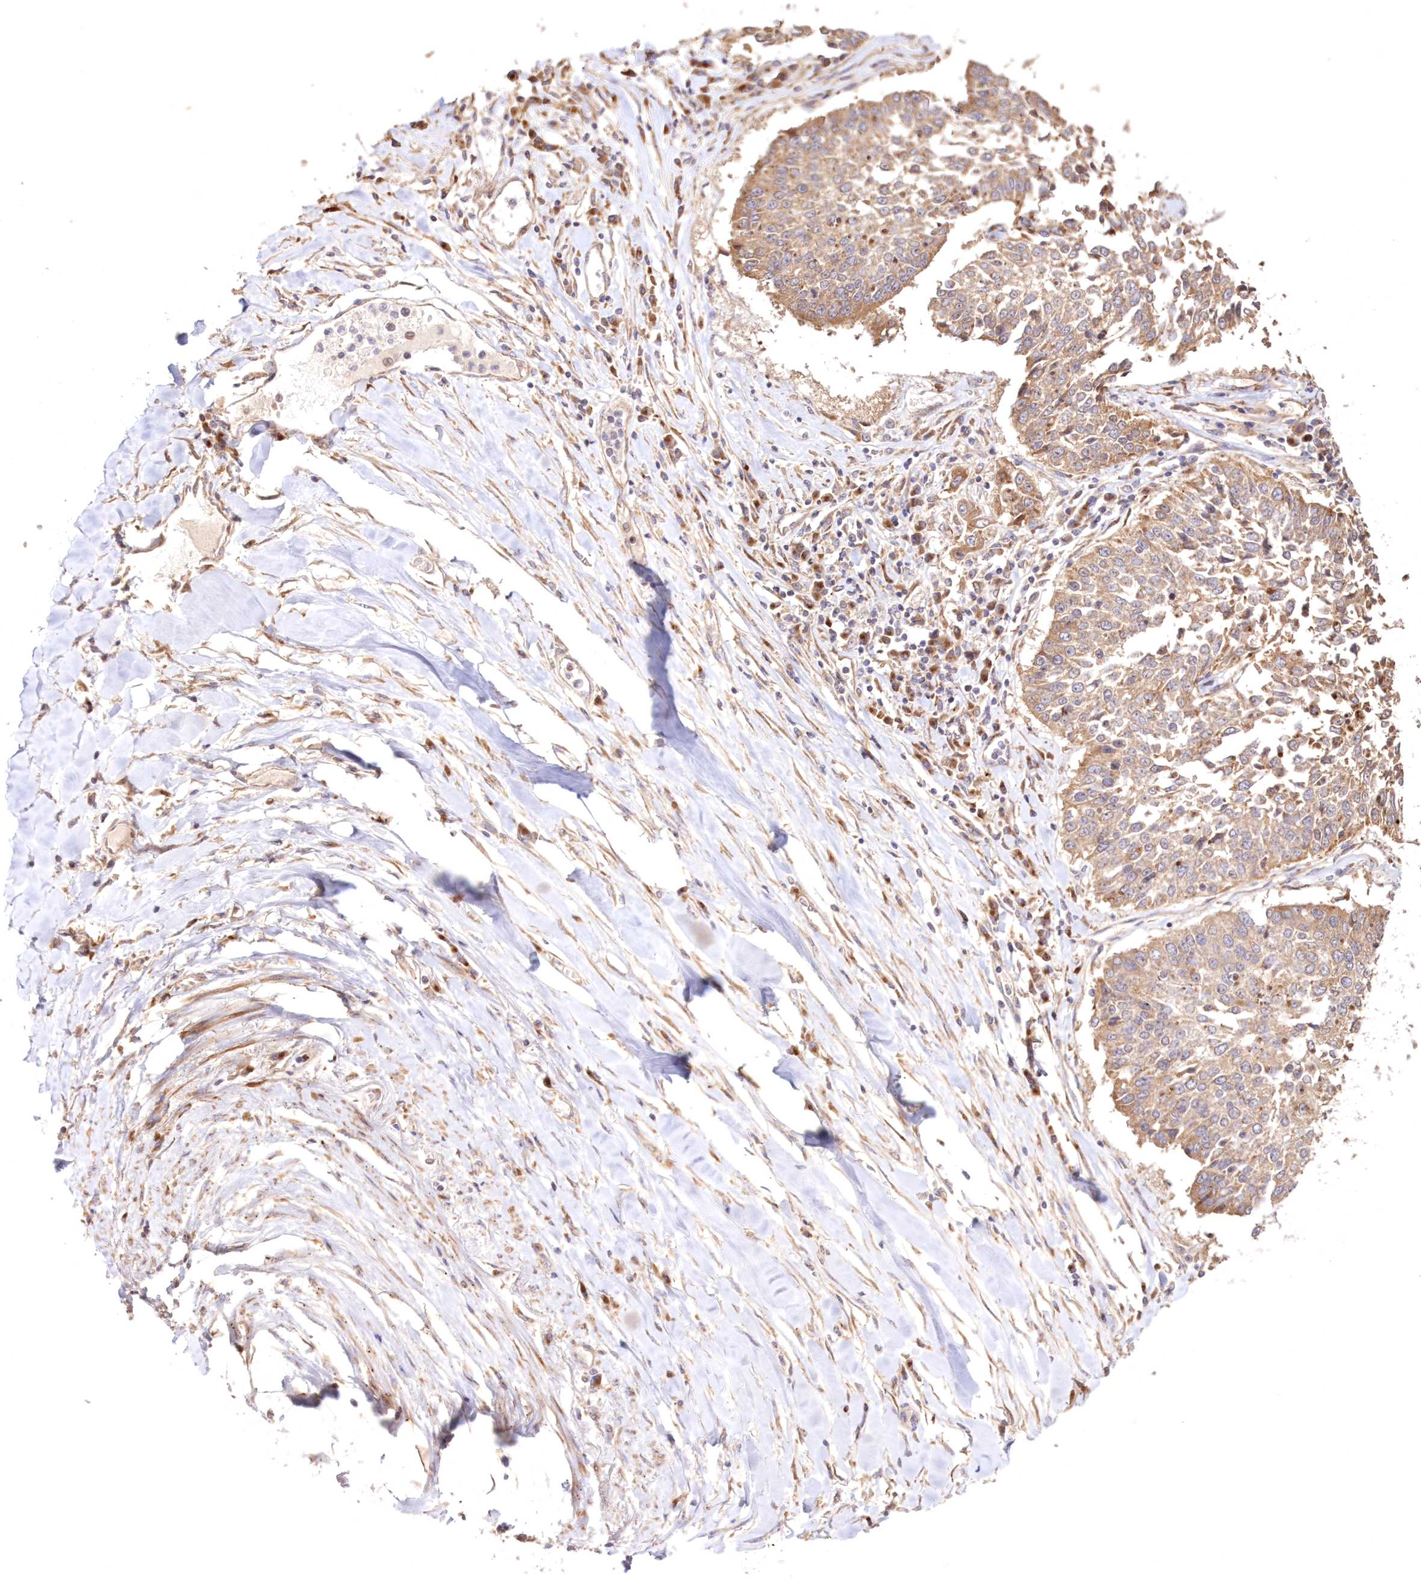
{"staining": {"intensity": "moderate", "quantity": ">75%", "location": "cytoplasmic/membranous"}, "tissue": "lung cancer", "cell_type": "Tumor cells", "image_type": "cancer", "snomed": [{"axis": "morphology", "description": "Normal tissue, NOS"}, {"axis": "morphology", "description": "Squamous cell carcinoma, NOS"}, {"axis": "topography", "description": "Cartilage tissue"}, {"axis": "topography", "description": "Lung"}, {"axis": "topography", "description": "Peripheral nerve tissue"}], "caption": "A histopathology image of human lung squamous cell carcinoma stained for a protein reveals moderate cytoplasmic/membranous brown staining in tumor cells.", "gene": "DDO", "patient": {"sex": "female", "age": 49}}